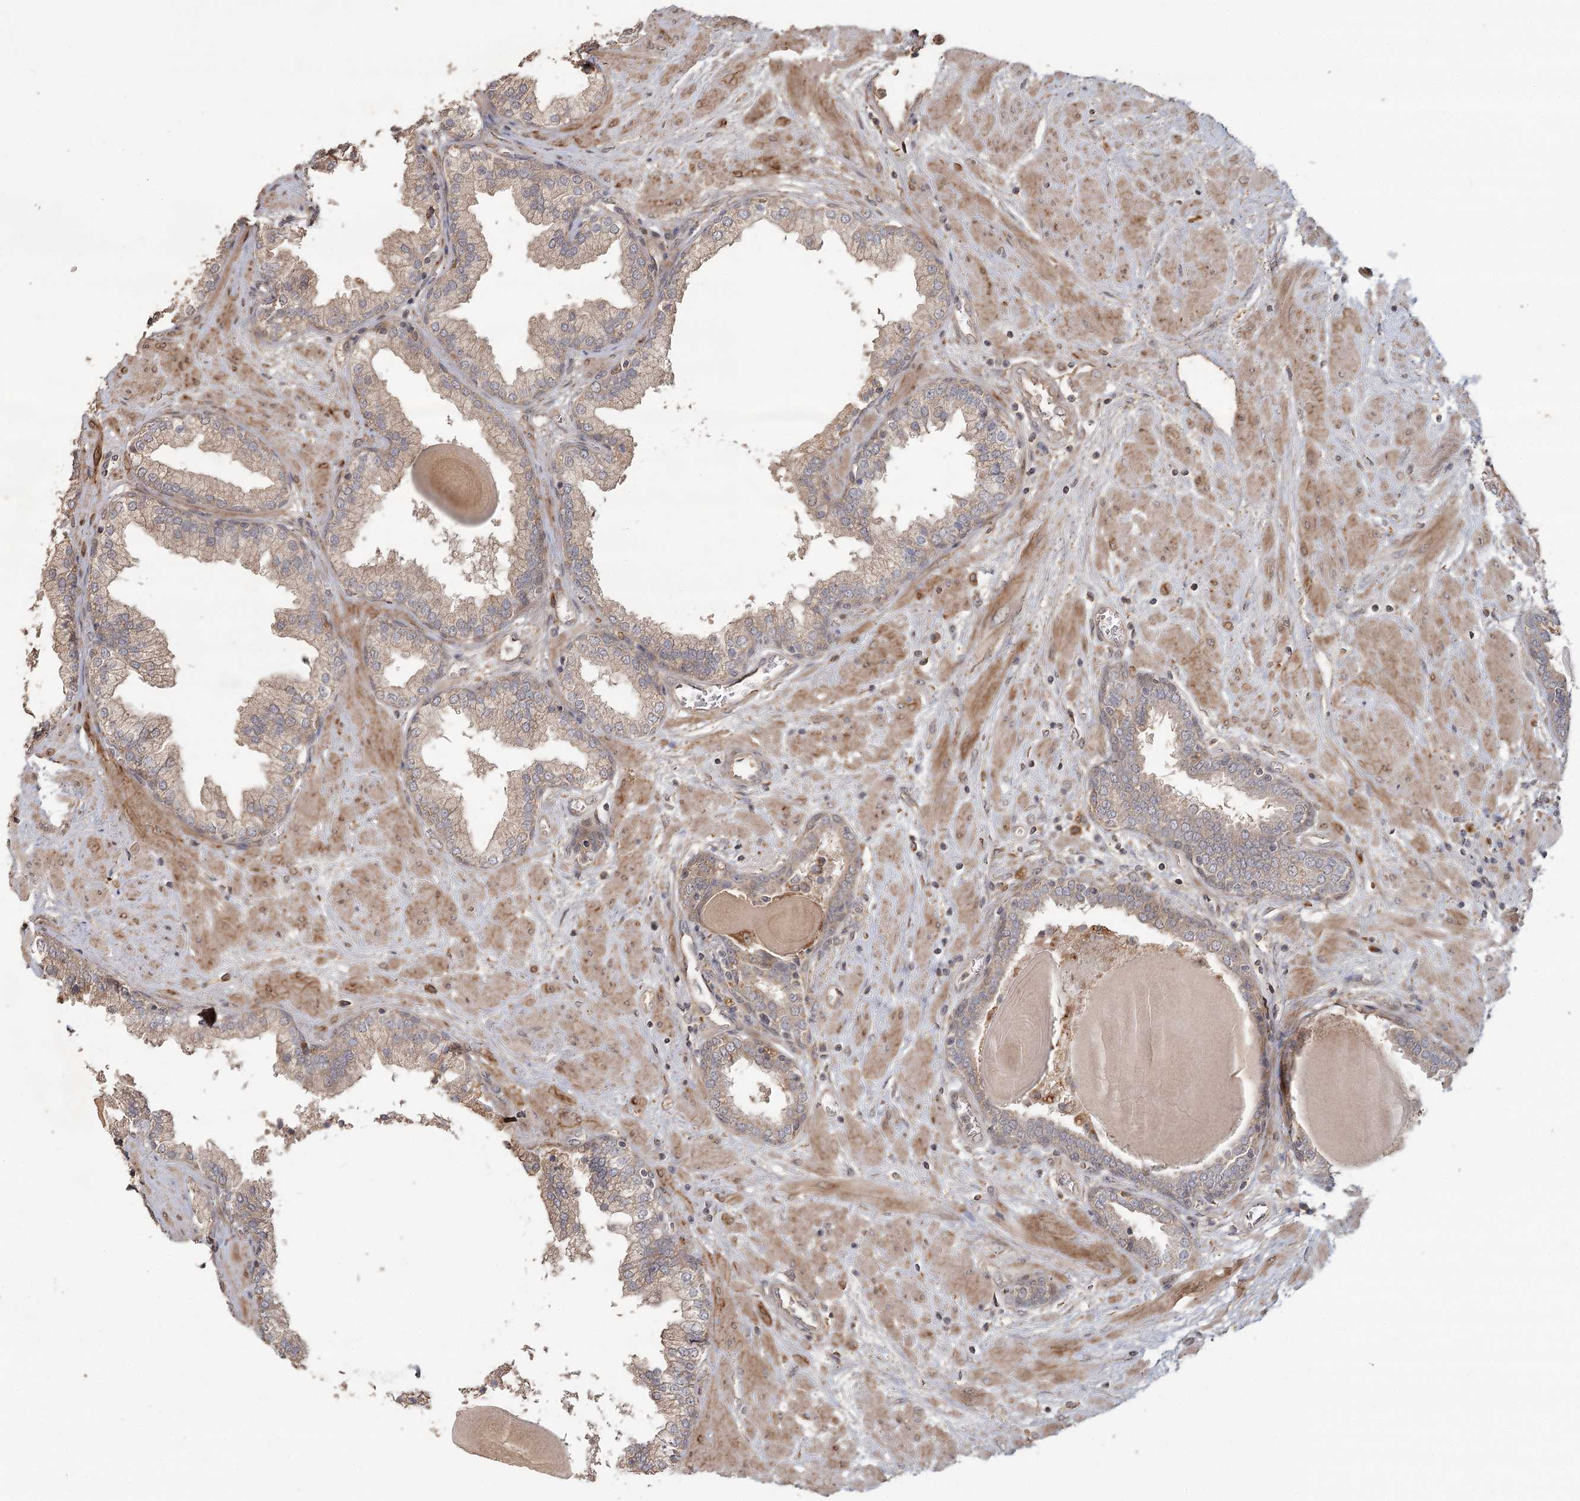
{"staining": {"intensity": "moderate", "quantity": ">75%", "location": "cytoplasmic/membranous"}, "tissue": "prostate", "cell_type": "Glandular cells", "image_type": "normal", "snomed": [{"axis": "morphology", "description": "Normal tissue, NOS"}, {"axis": "topography", "description": "Prostate"}], "caption": "DAB immunohistochemical staining of benign human prostate demonstrates moderate cytoplasmic/membranous protein positivity in approximately >75% of glandular cells.", "gene": "OBSL1", "patient": {"sex": "male", "age": 51}}